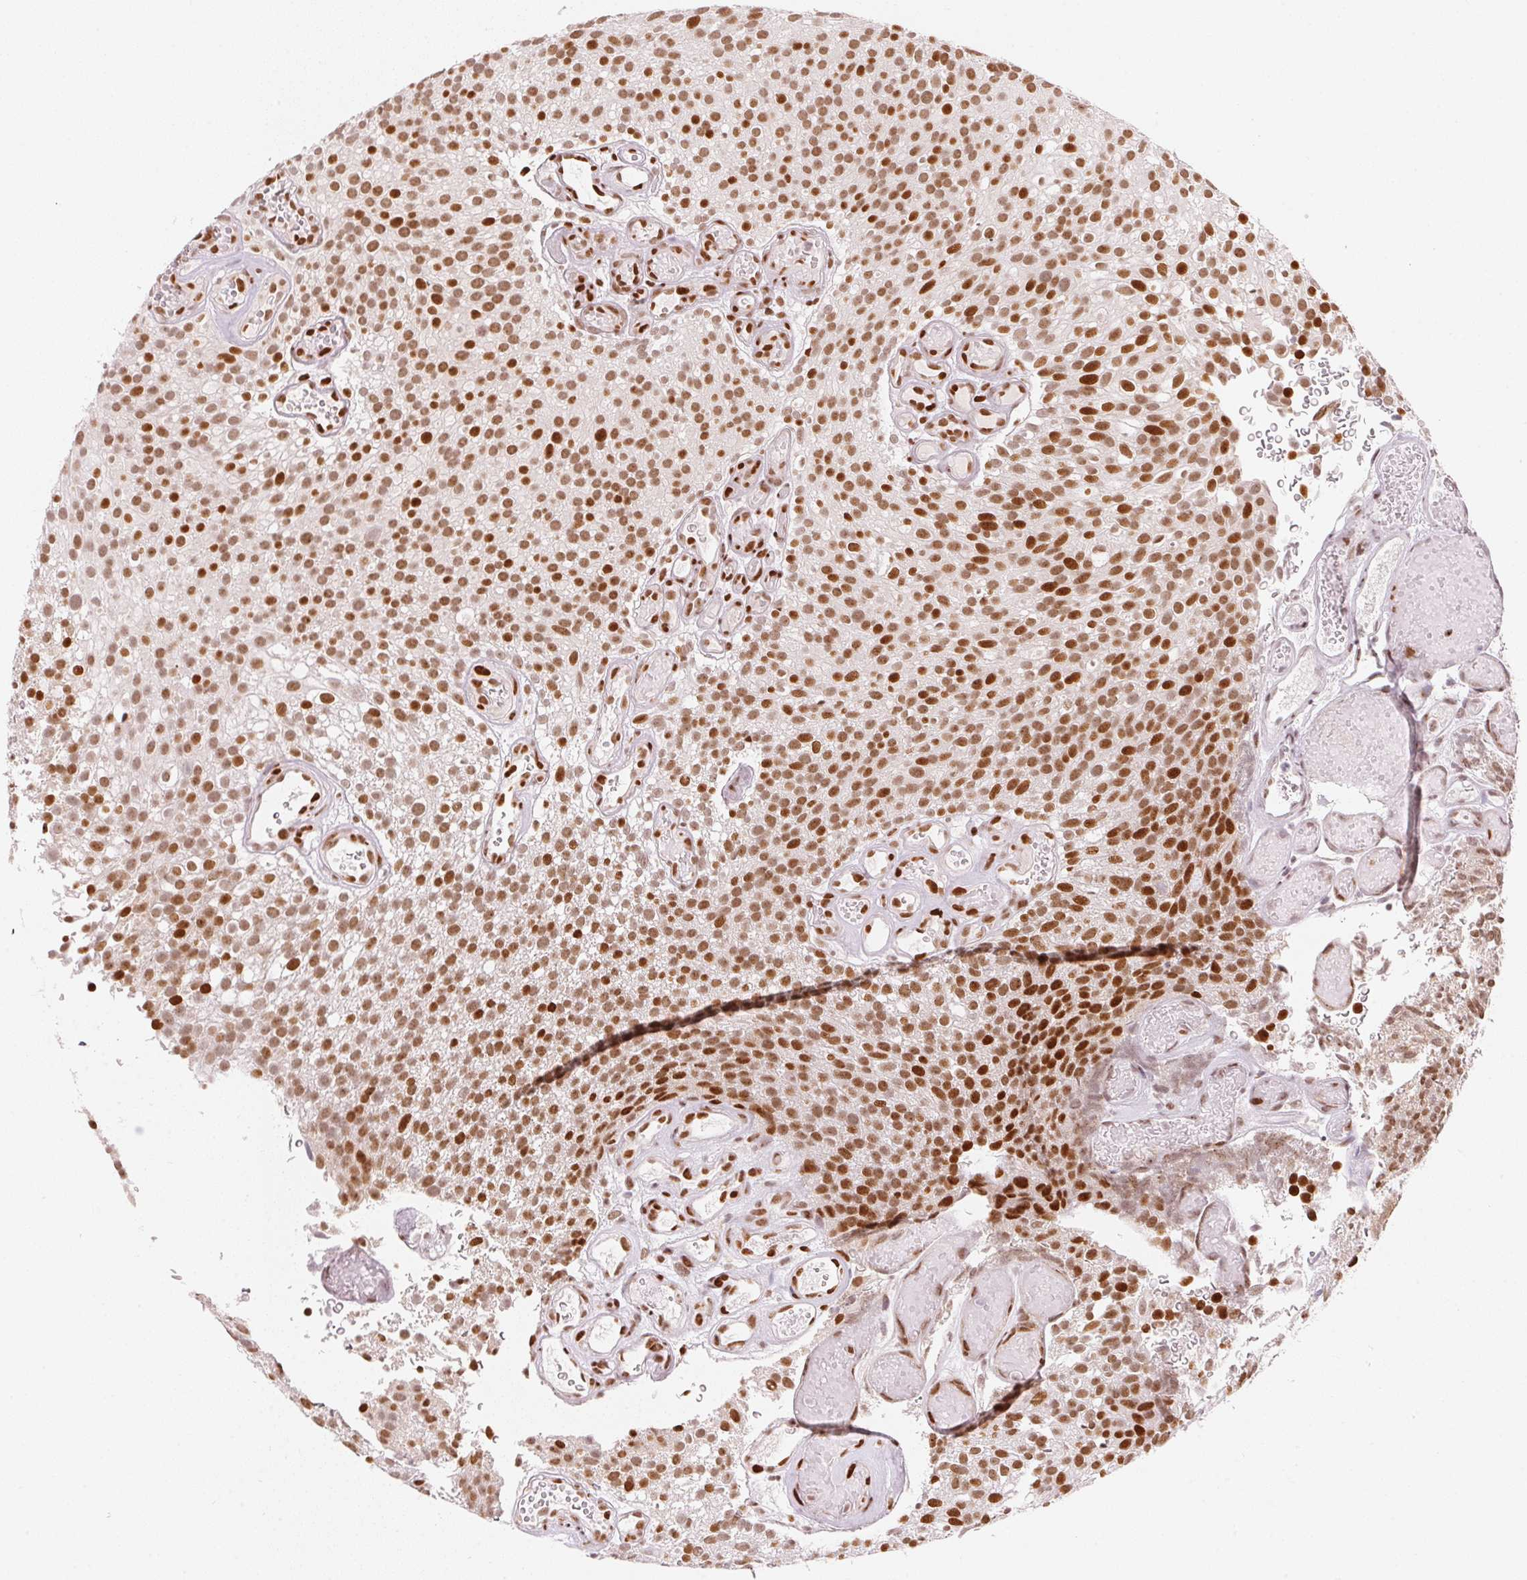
{"staining": {"intensity": "moderate", "quantity": ">75%", "location": "nuclear"}, "tissue": "urothelial cancer", "cell_type": "Tumor cells", "image_type": "cancer", "snomed": [{"axis": "morphology", "description": "Urothelial carcinoma, Low grade"}, {"axis": "topography", "description": "Urinary bladder"}], "caption": "Urothelial cancer stained with a protein marker demonstrates moderate staining in tumor cells.", "gene": "NXF1", "patient": {"sex": "male", "age": 78}}